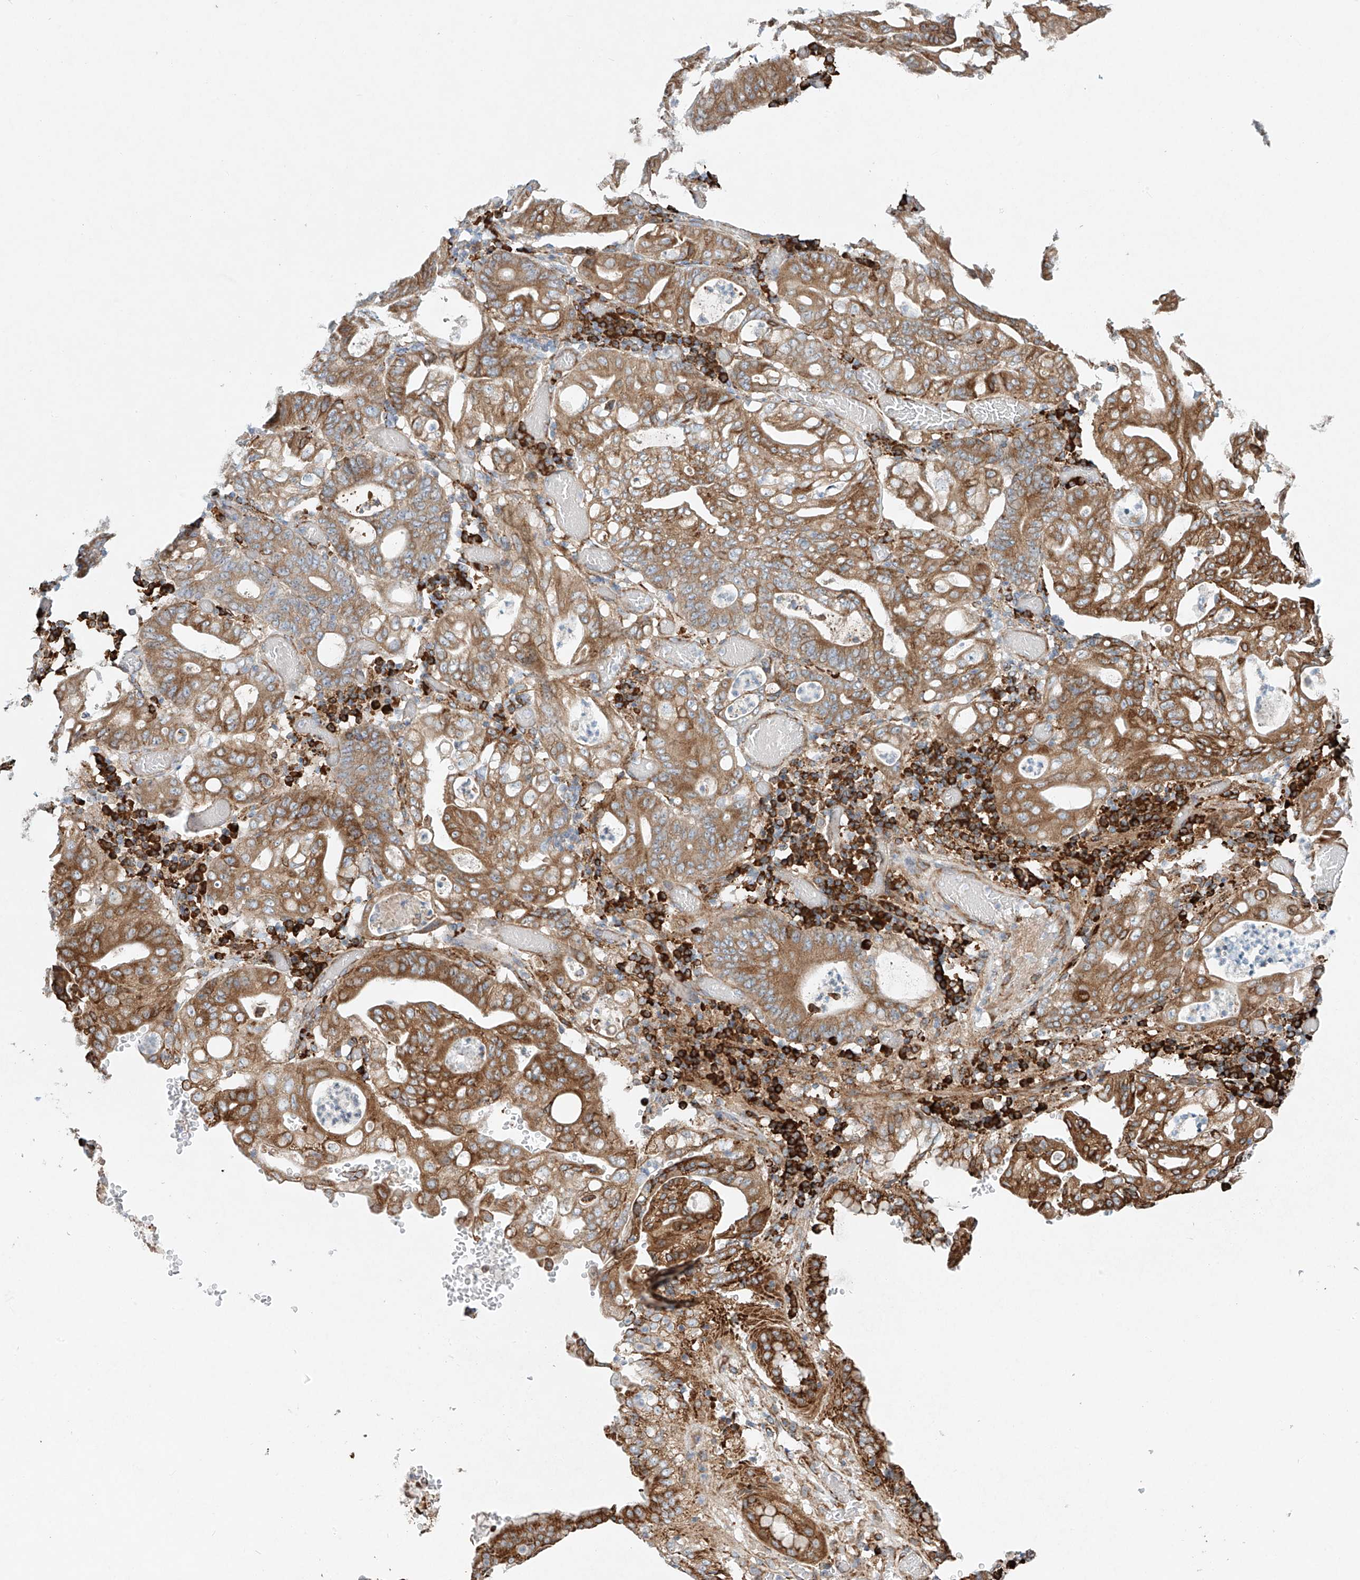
{"staining": {"intensity": "moderate", "quantity": ">75%", "location": "cytoplasmic/membranous"}, "tissue": "stomach cancer", "cell_type": "Tumor cells", "image_type": "cancer", "snomed": [{"axis": "morphology", "description": "Adenocarcinoma, NOS"}, {"axis": "topography", "description": "Stomach"}], "caption": "Human adenocarcinoma (stomach) stained with a protein marker displays moderate staining in tumor cells.", "gene": "EIPR1", "patient": {"sex": "female", "age": 73}}